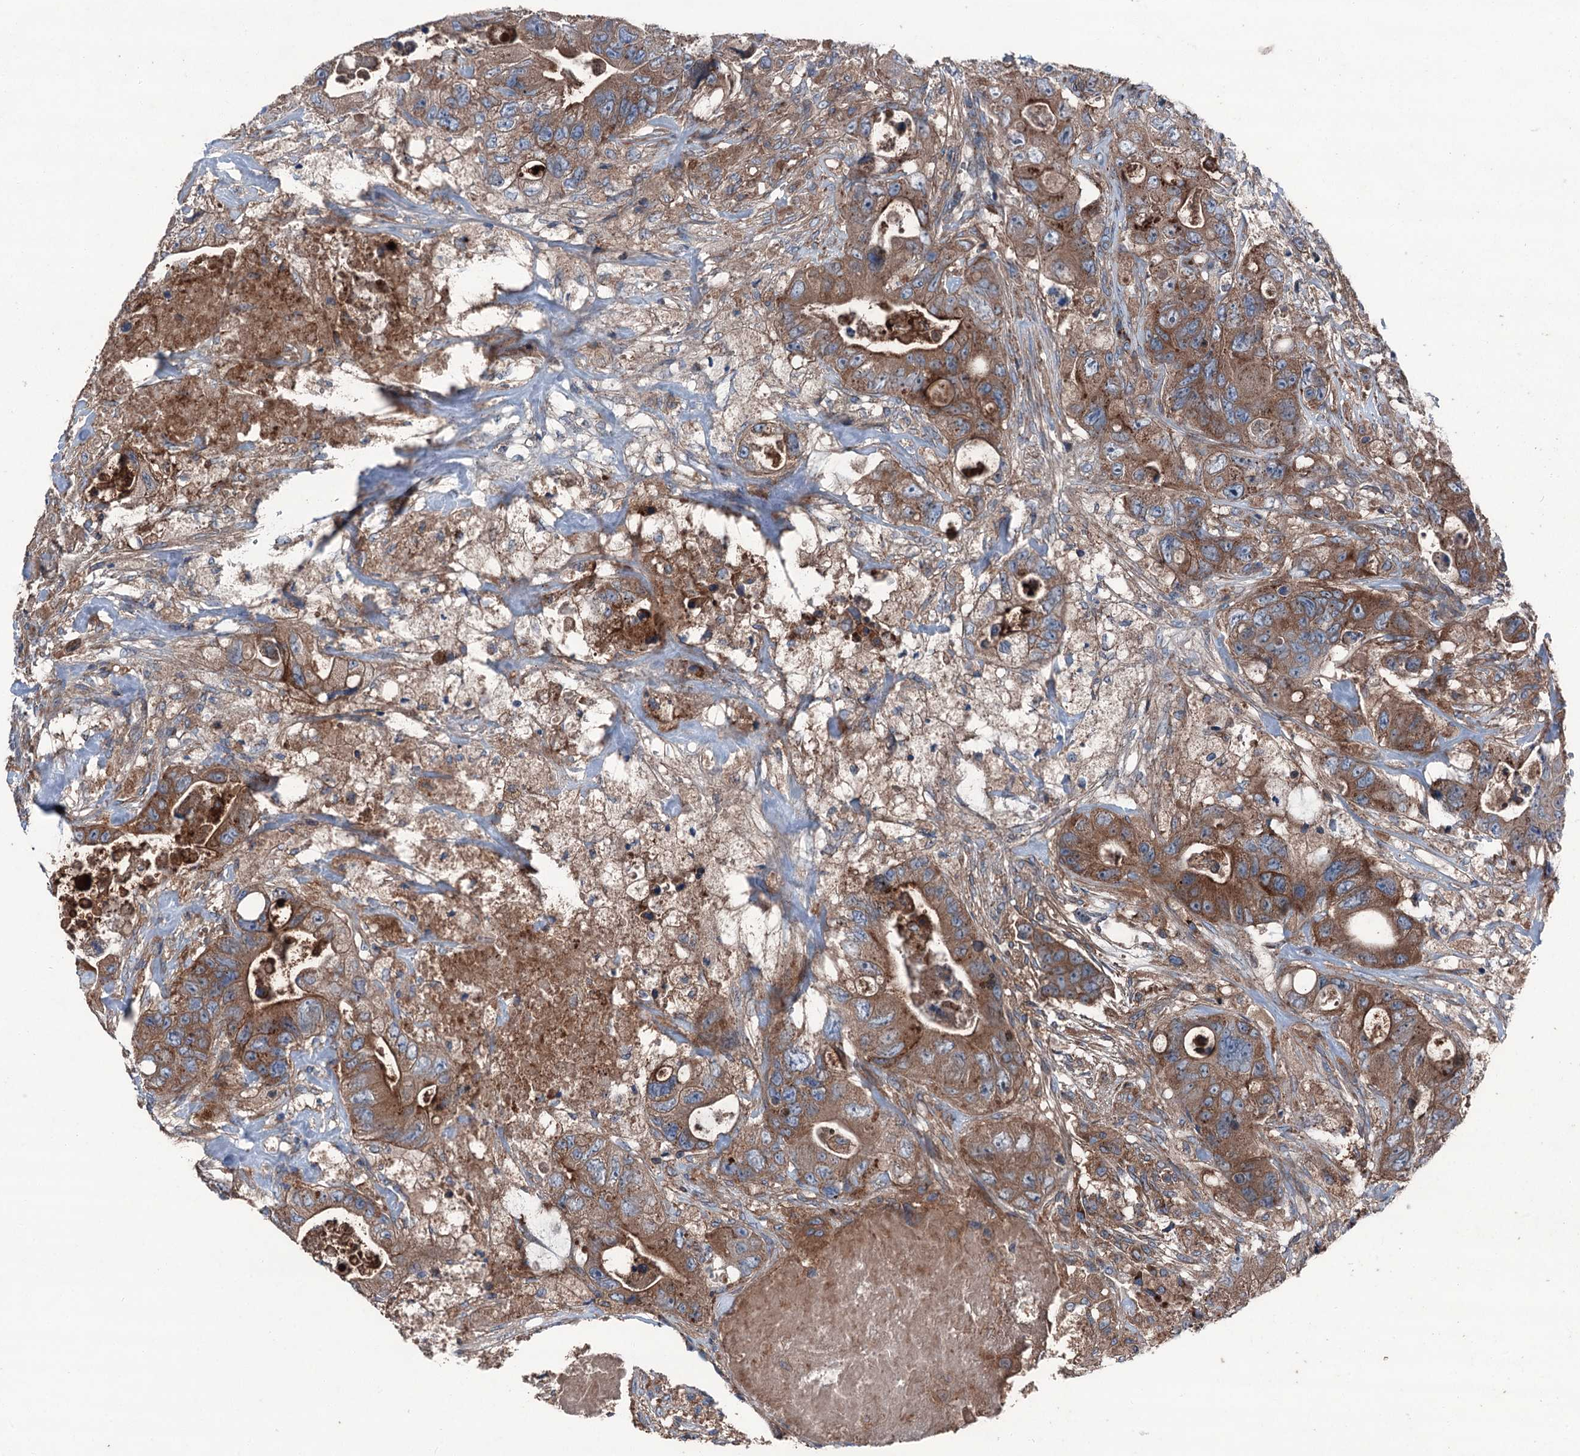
{"staining": {"intensity": "moderate", "quantity": ">75%", "location": "cytoplasmic/membranous"}, "tissue": "colorectal cancer", "cell_type": "Tumor cells", "image_type": "cancer", "snomed": [{"axis": "morphology", "description": "Adenocarcinoma, NOS"}, {"axis": "topography", "description": "Colon"}], "caption": "Tumor cells show moderate cytoplasmic/membranous positivity in approximately >75% of cells in colorectal adenocarcinoma. The staining was performed using DAB to visualize the protein expression in brown, while the nuclei were stained in blue with hematoxylin (Magnification: 20x).", "gene": "RUFY1", "patient": {"sex": "female", "age": 46}}